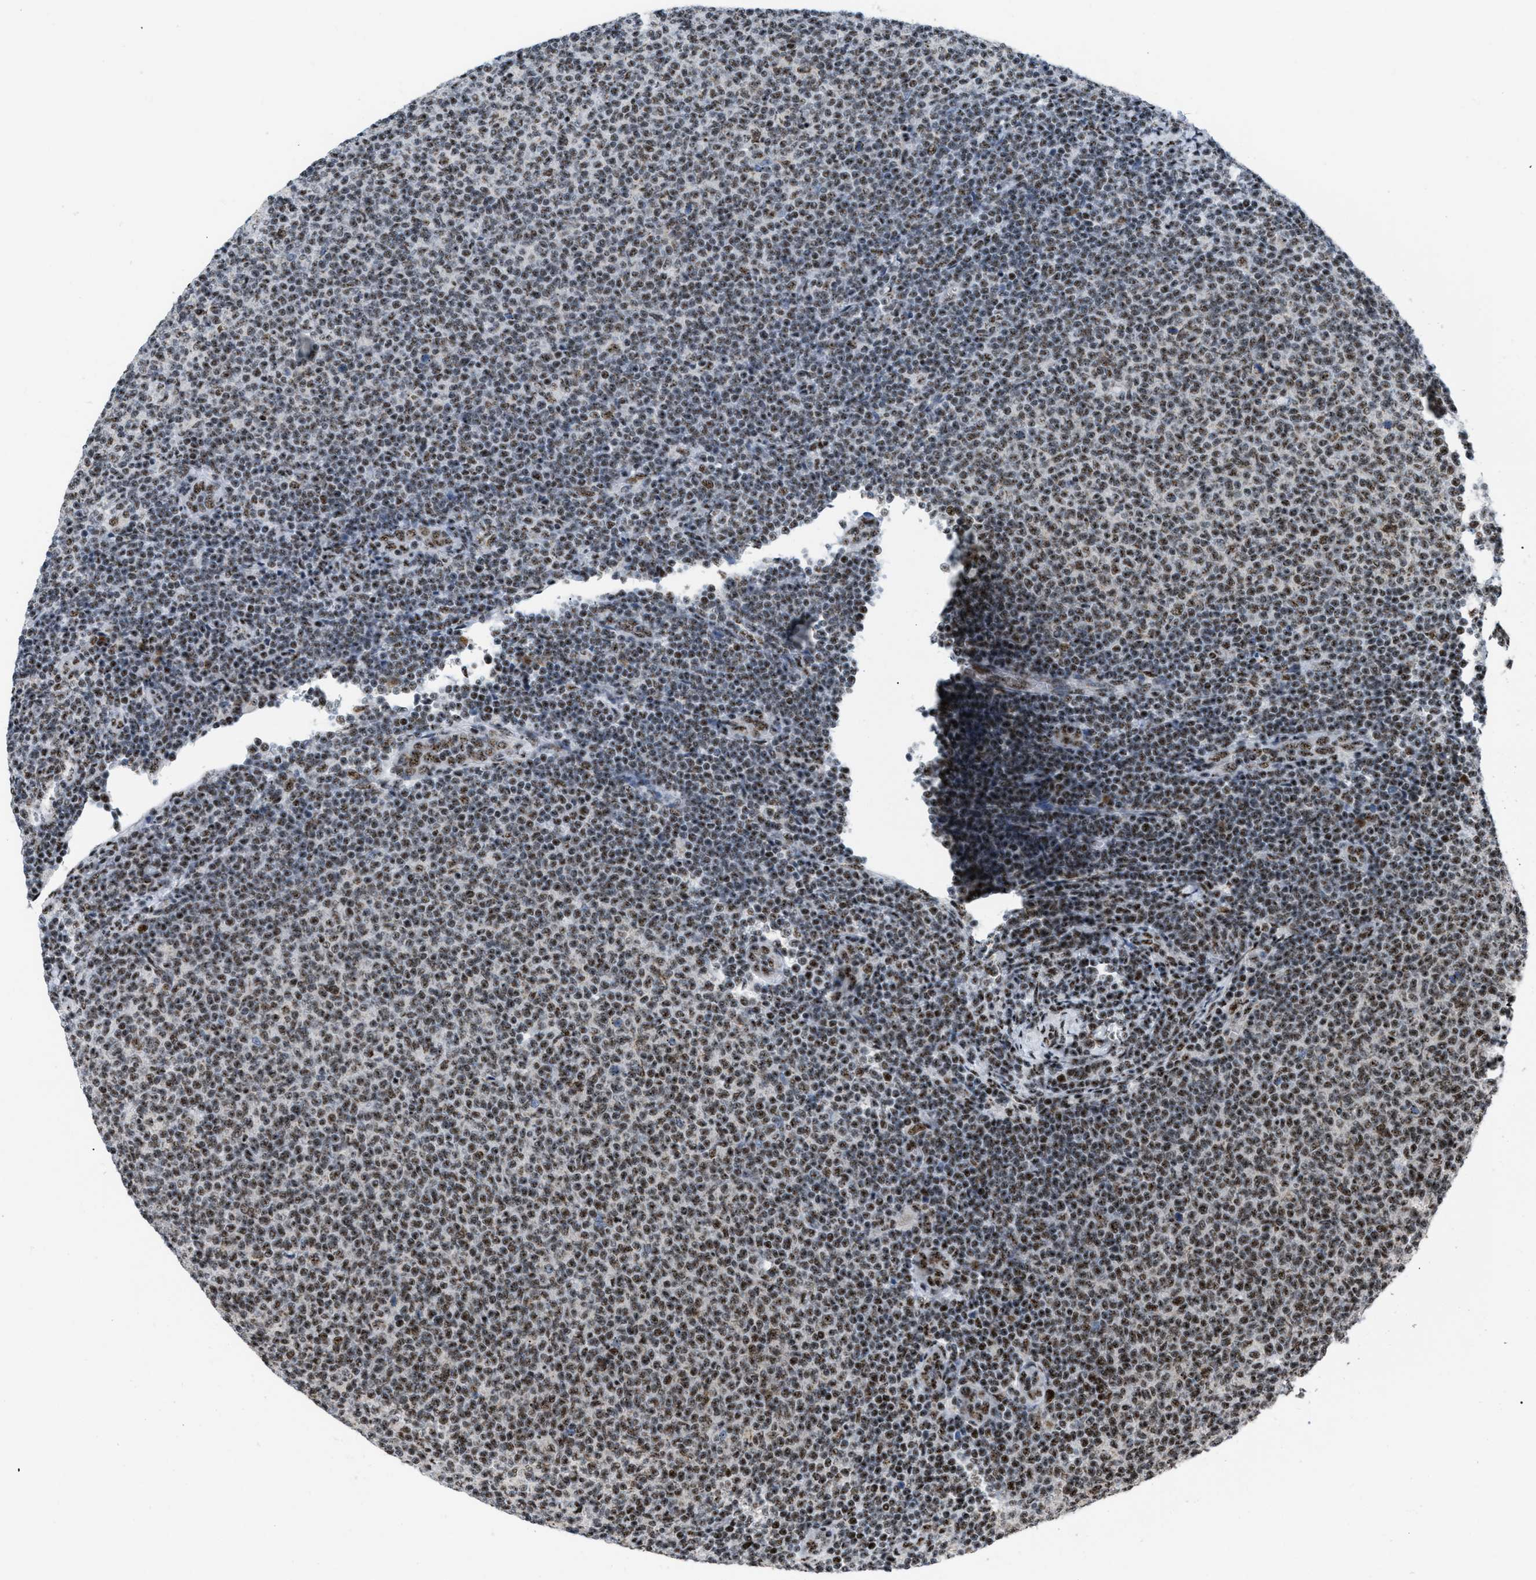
{"staining": {"intensity": "moderate", "quantity": ">75%", "location": "nuclear"}, "tissue": "lymphoma", "cell_type": "Tumor cells", "image_type": "cancer", "snomed": [{"axis": "morphology", "description": "Malignant lymphoma, non-Hodgkin's type, Low grade"}, {"axis": "topography", "description": "Lymph node"}], "caption": "Immunohistochemical staining of human lymphoma displays medium levels of moderate nuclear positivity in about >75% of tumor cells. The protein of interest is shown in brown color, while the nuclei are stained blue.", "gene": "CDR2", "patient": {"sex": "male", "age": 66}}